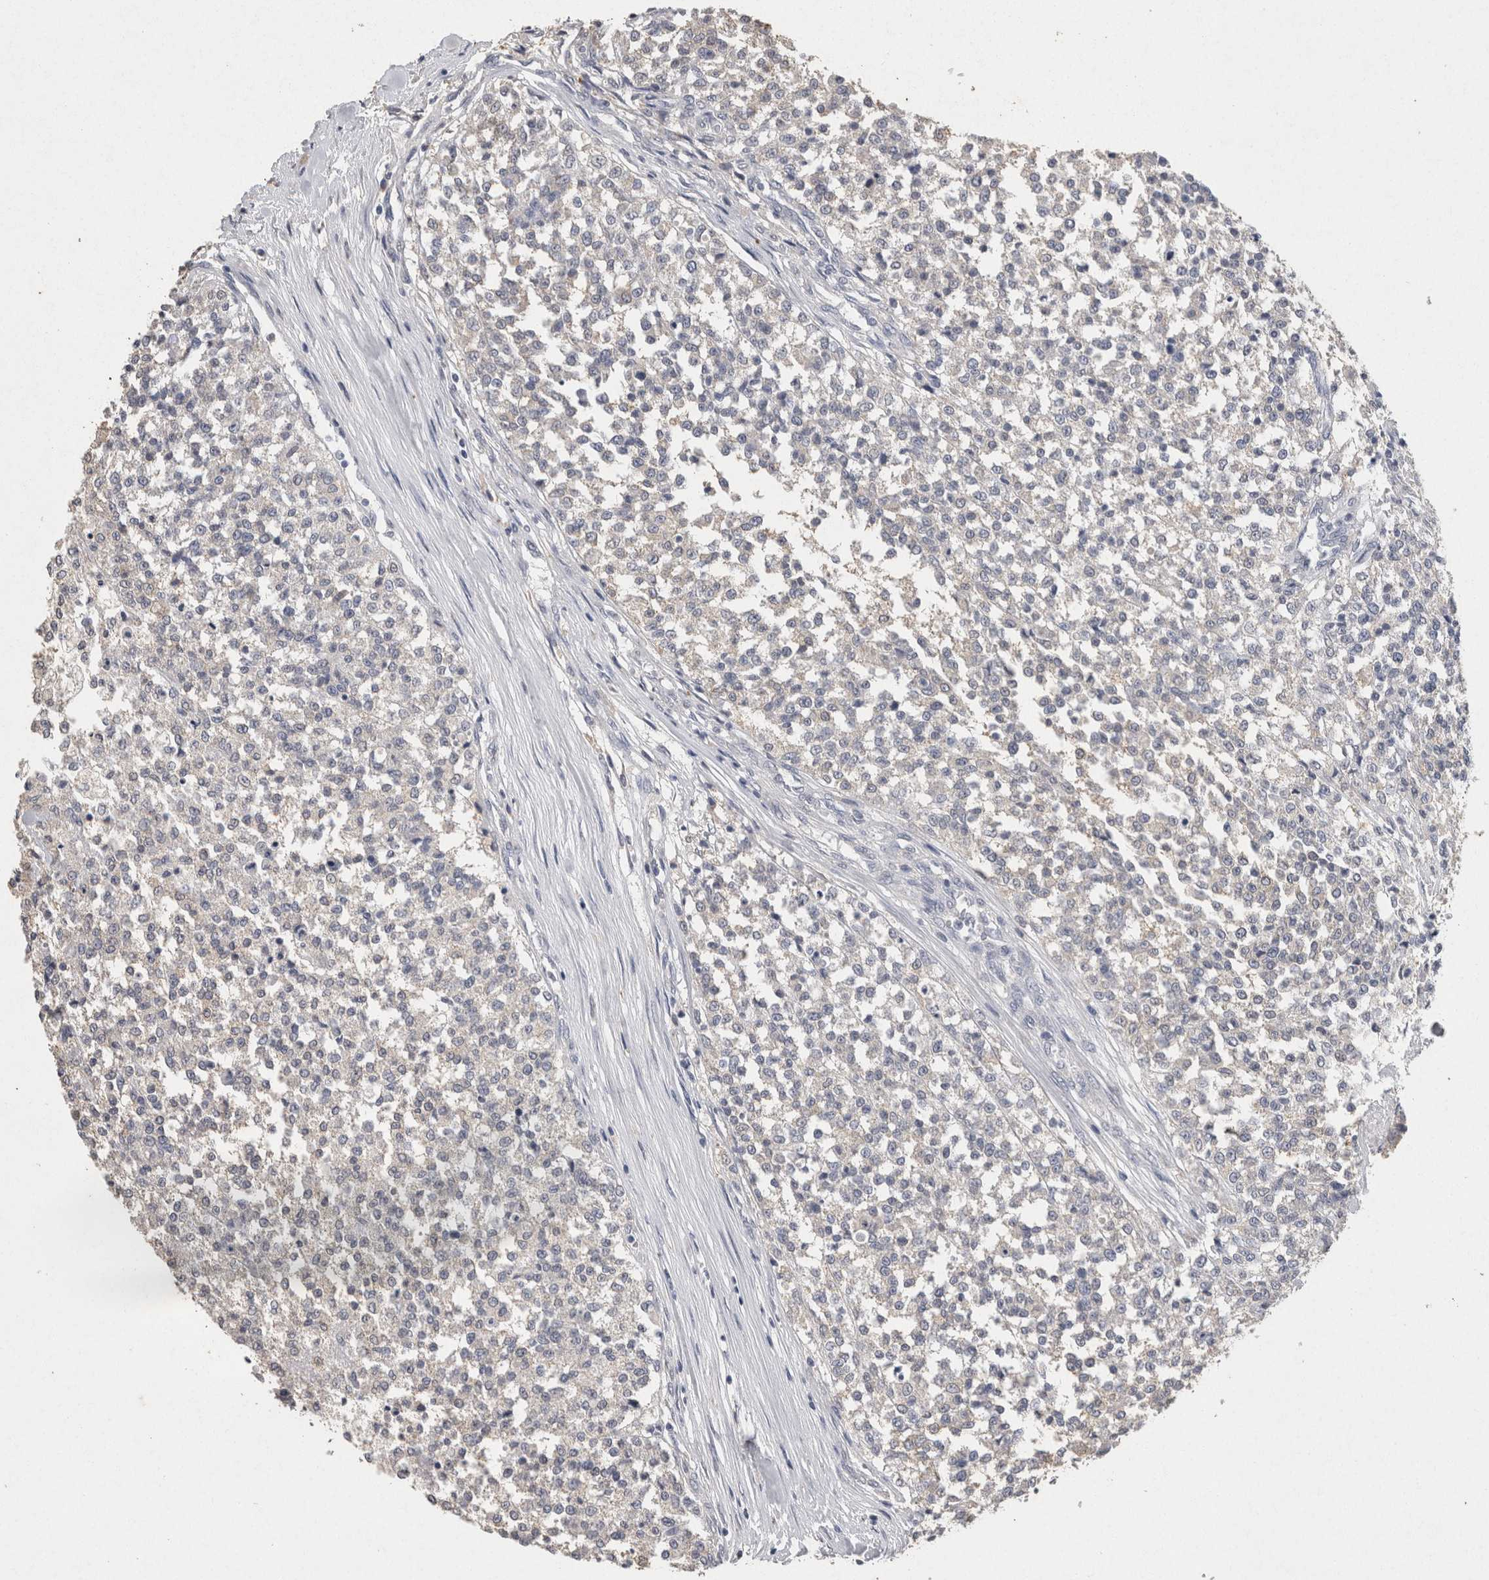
{"staining": {"intensity": "negative", "quantity": "none", "location": "none"}, "tissue": "testis cancer", "cell_type": "Tumor cells", "image_type": "cancer", "snomed": [{"axis": "morphology", "description": "Seminoma, NOS"}, {"axis": "topography", "description": "Testis"}], "caption": "Testis cancer was stained to show a protein in brown. There is no significant positivity in tumor cells. Nuclei are stained in blue.", "gene": "CNTFR", "patient": {"sex": "male", "age": 59}}